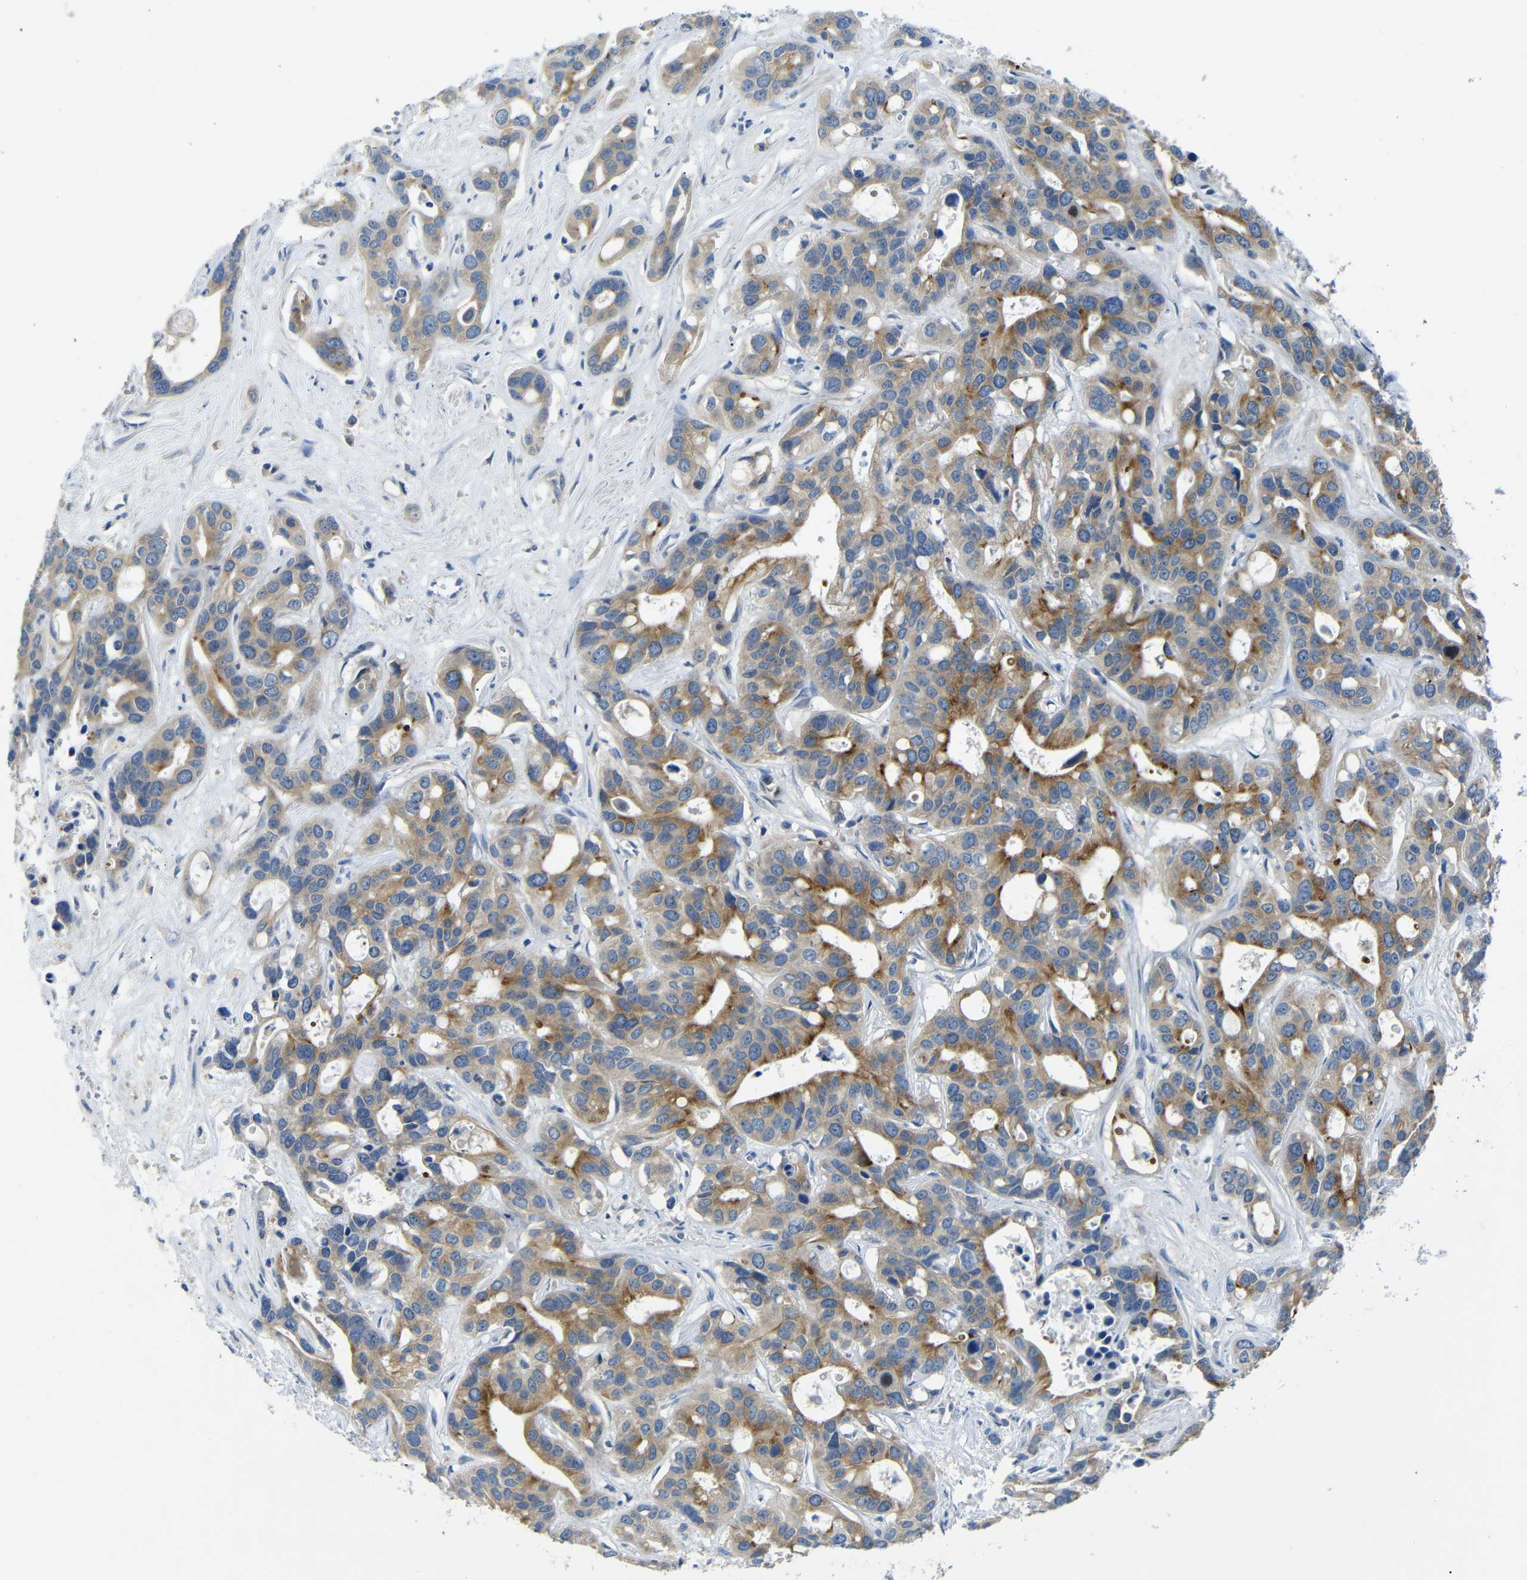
{"staining": {"intensity": "moderate", "quantity": ">75%", "location": "cytoplasmic/membranous"}, "tissue": "liver cancer", "cell_type": "Tumor cells", "image_type": "cancer", "snomed": [{"axis": "morphology", "description": "Cholangiocarcinoma"}, {"axis": "topography", "description": "Liver"}], "caption": "Approximately >75% of tumor cells in liver cancer display moderate cytoplasmic/membranous protein expression as visualized by brown immunohistochemical staining.", "gene": "DCP1A", "patient": {"sex": "female", "age": 65}}